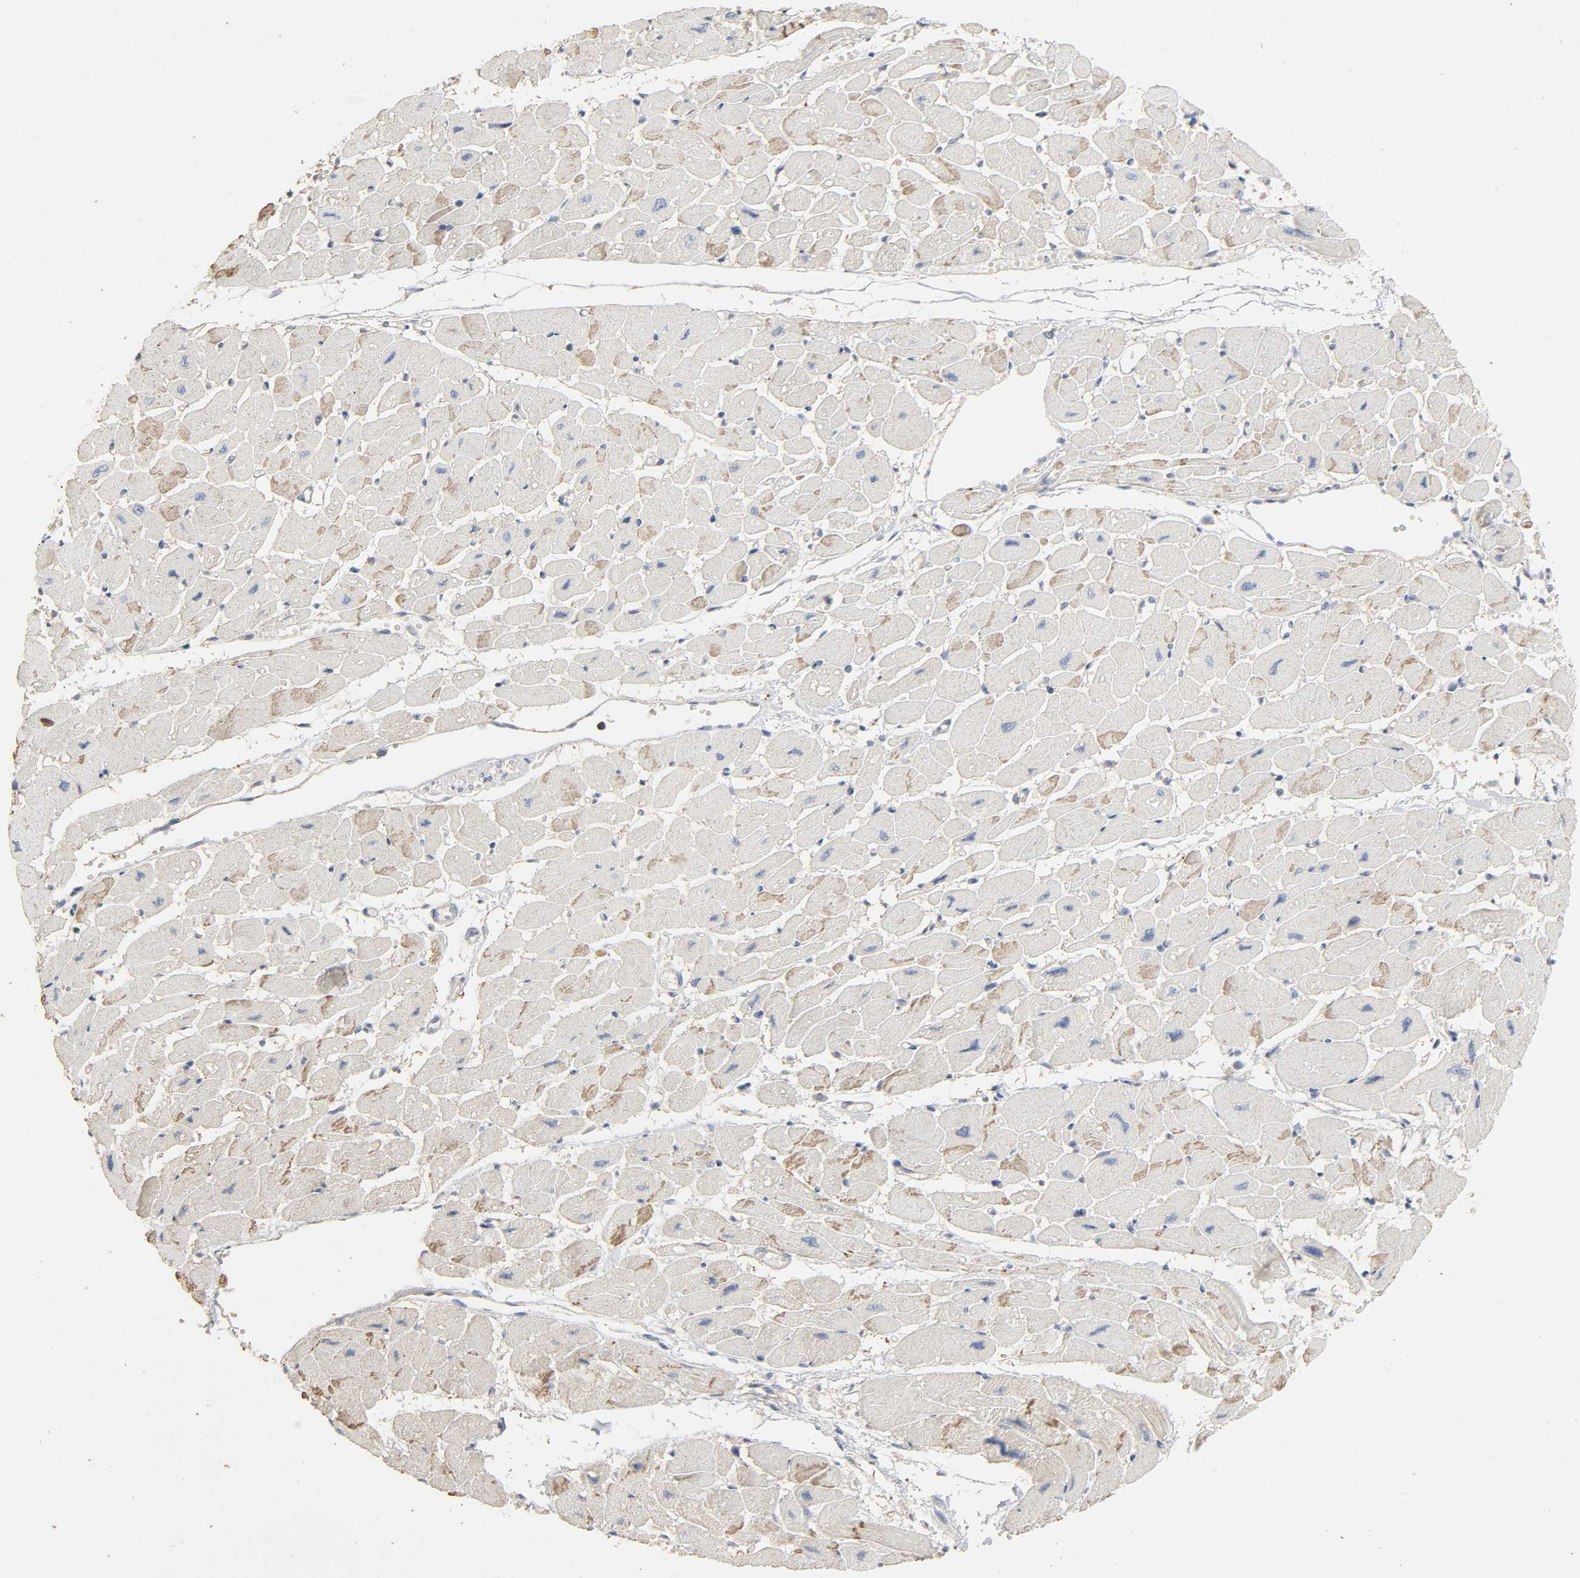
{"staining": {"intensity": "weak", "quantity": "<25%", "location": "cytoplasmic/membranous"}, "tissue": "heart muscle", "cell_type": "Cardiomyocytes", "image_type": "normal", "snomed": [{"axis": "morphology", "description": "Normal tissue, NOS"}, {"axis": "topography", "description": "Heart"}], "caption": "The photomicrograph displays no significant staining in cardiomyocytes of heart muscle. The staining is performed using DAB (3,3'-diaminobenzidine) brown chromogen with nuclei counter-stained in using hematoxylin.", "gene": "CDK6", "patient": {"sex": "female", "age": 54}}